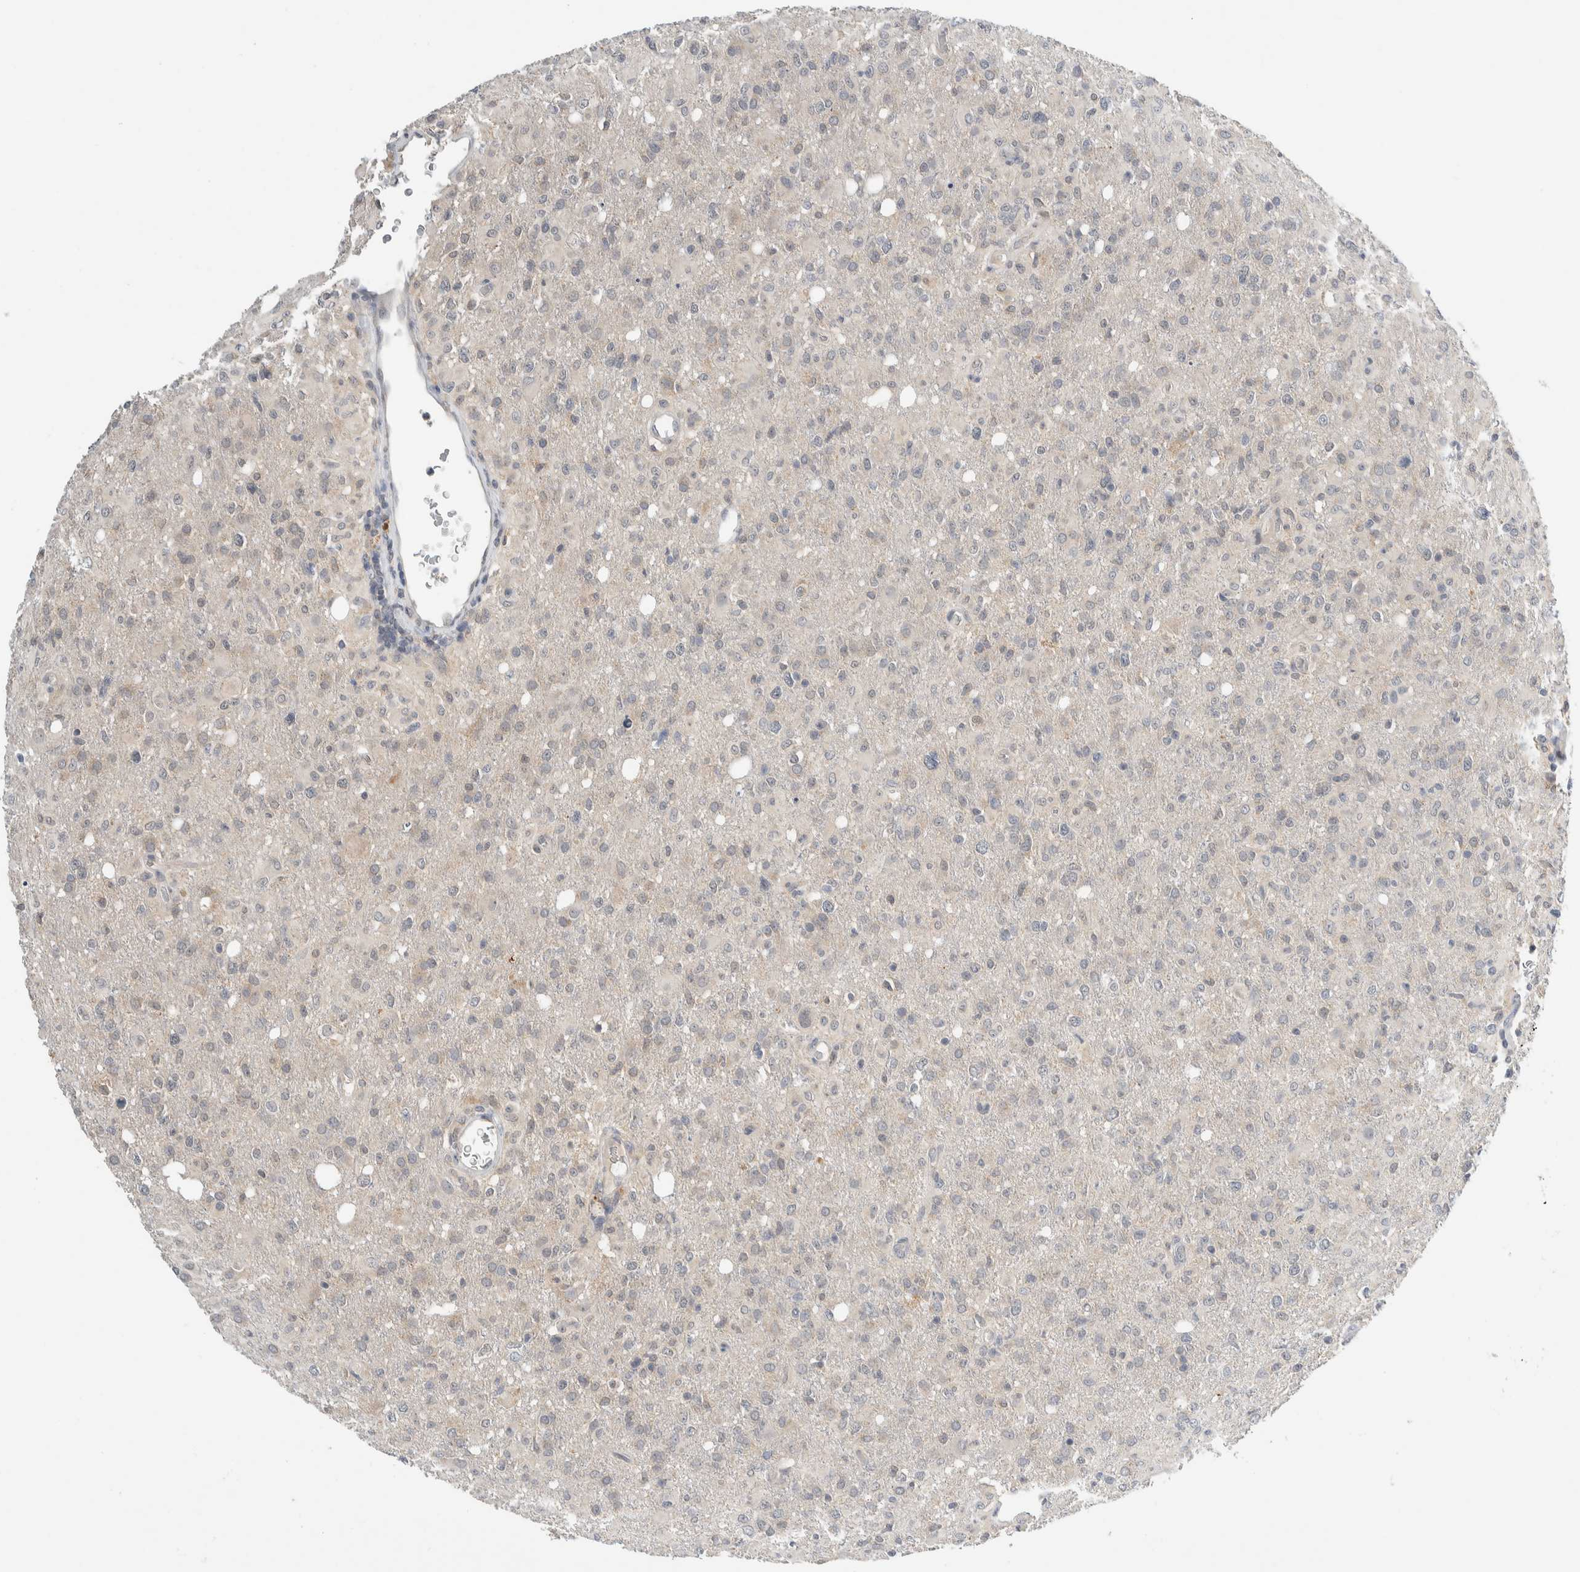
{"staining": {"intensity": "negative", "quantity": "none", "location": "none"}, "tissue": "glioma", "cell_type": "Tumor cells", "image_type": "cancer", "snomed": [{"axis": "morphology", "description": "Glioma, malignant, High grade"}, {"axis": "topography", "description": "Brain"}], "caption": "High magnification brightfield microscopy of high-grade glioma (malignant) stained with DAB (3,3'-diaminobenzidine) (brown) and counterstained with hematoxylin (blue): tumor cells show no significant staining. (DAB (3,3'-diaminobenzidine) immunohistochemistry (IHC) with hematoxylin counter stain).", "gene": "SHPK", "patient": {"sex": "female", "age": 57}}